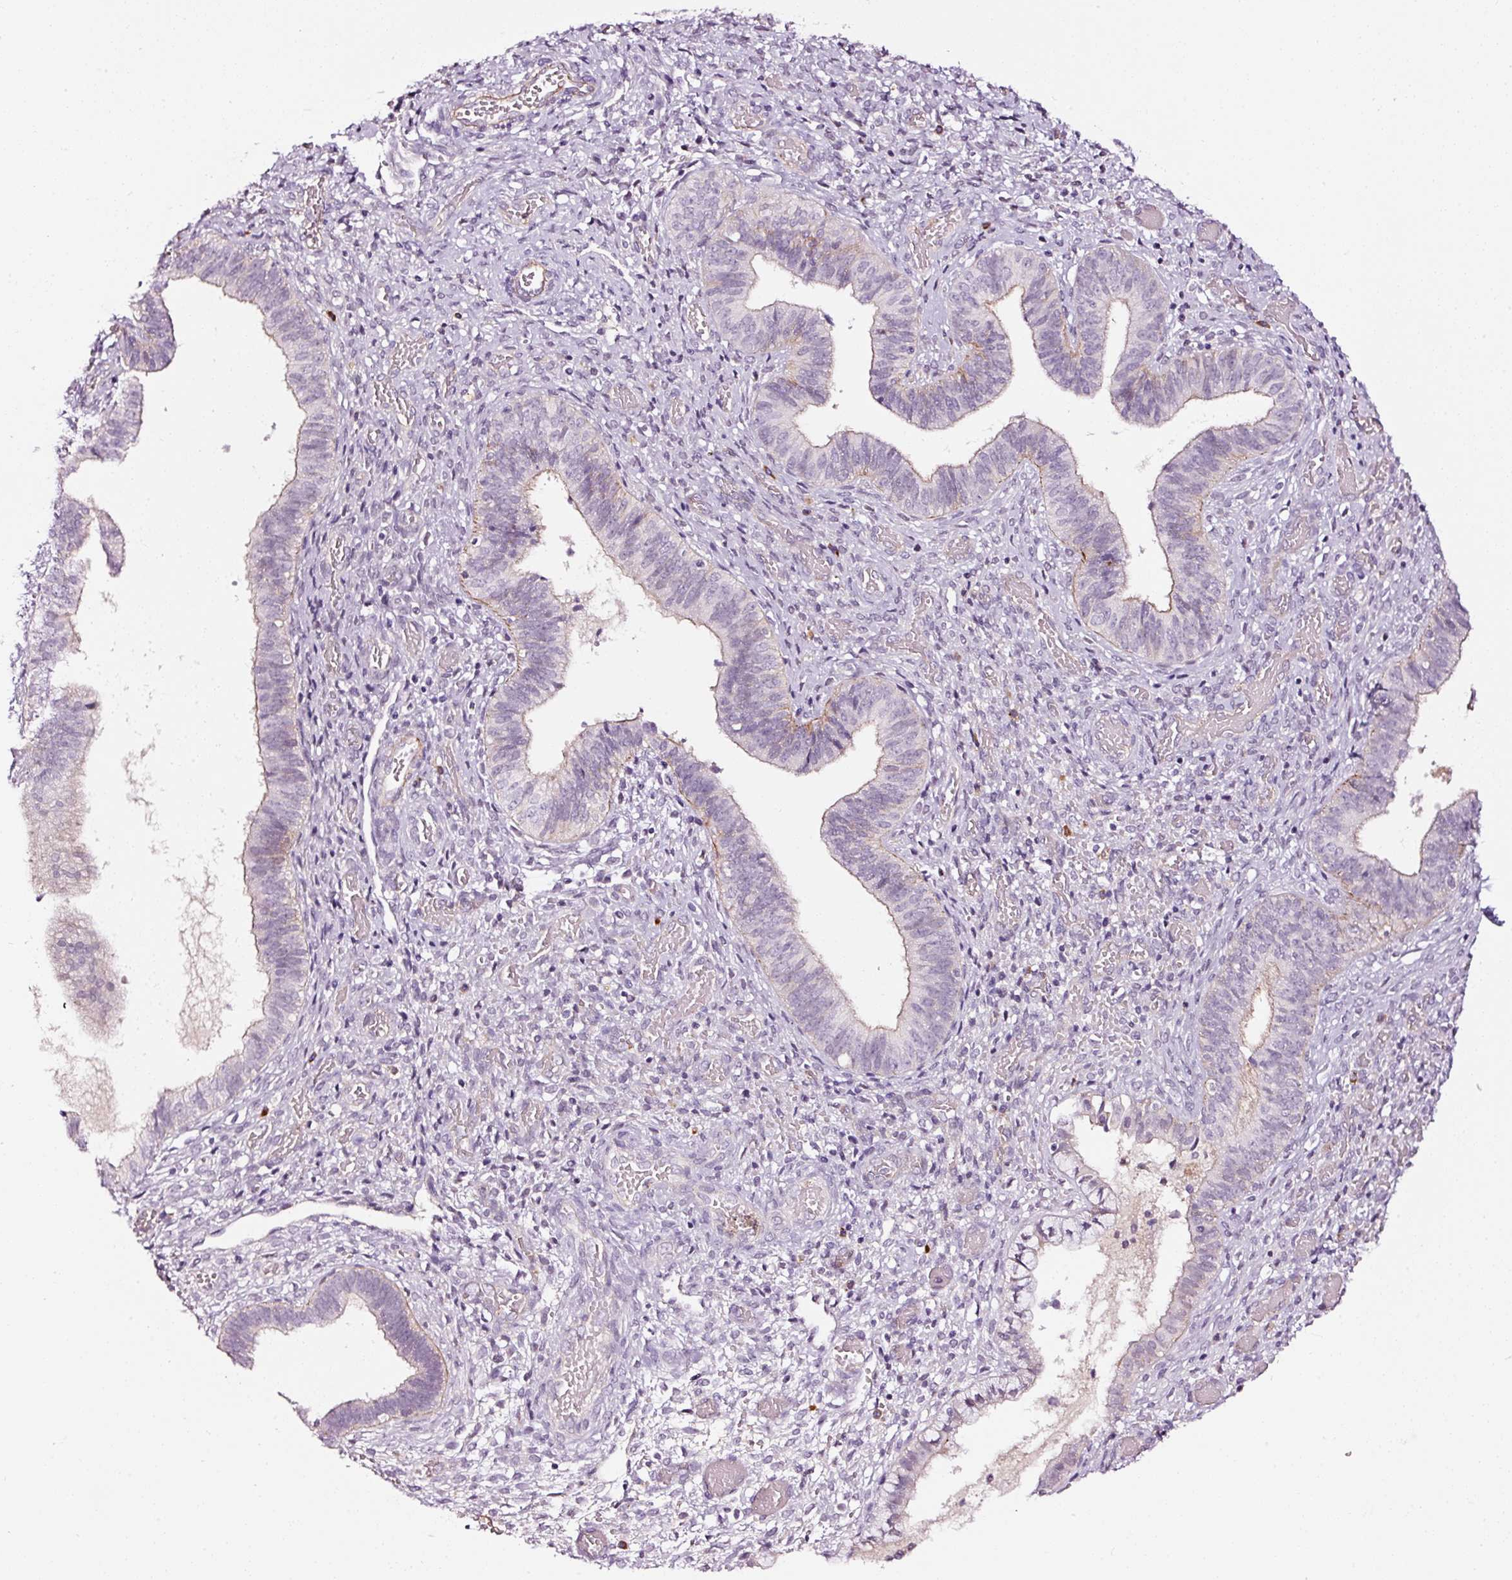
{"staining": {"intensity": "negative", "quantity": "none", "location": "none"}, "tissue": "cervical cancer", "cell_type": "Tumor cells", "image_type": "cancer", "snomed": [{"axis": "morphology", "description": "Squamous cell carcinoma, NOS"}, {"axis": "topography", "description": "Cervix"}], "caption": "Protein analysis of cervical squamous cell carcinoma demonstrates no significant positivity in tumor cells.", "gene": "ABCB4", "patient": {"sex": "female", "age": 59}}